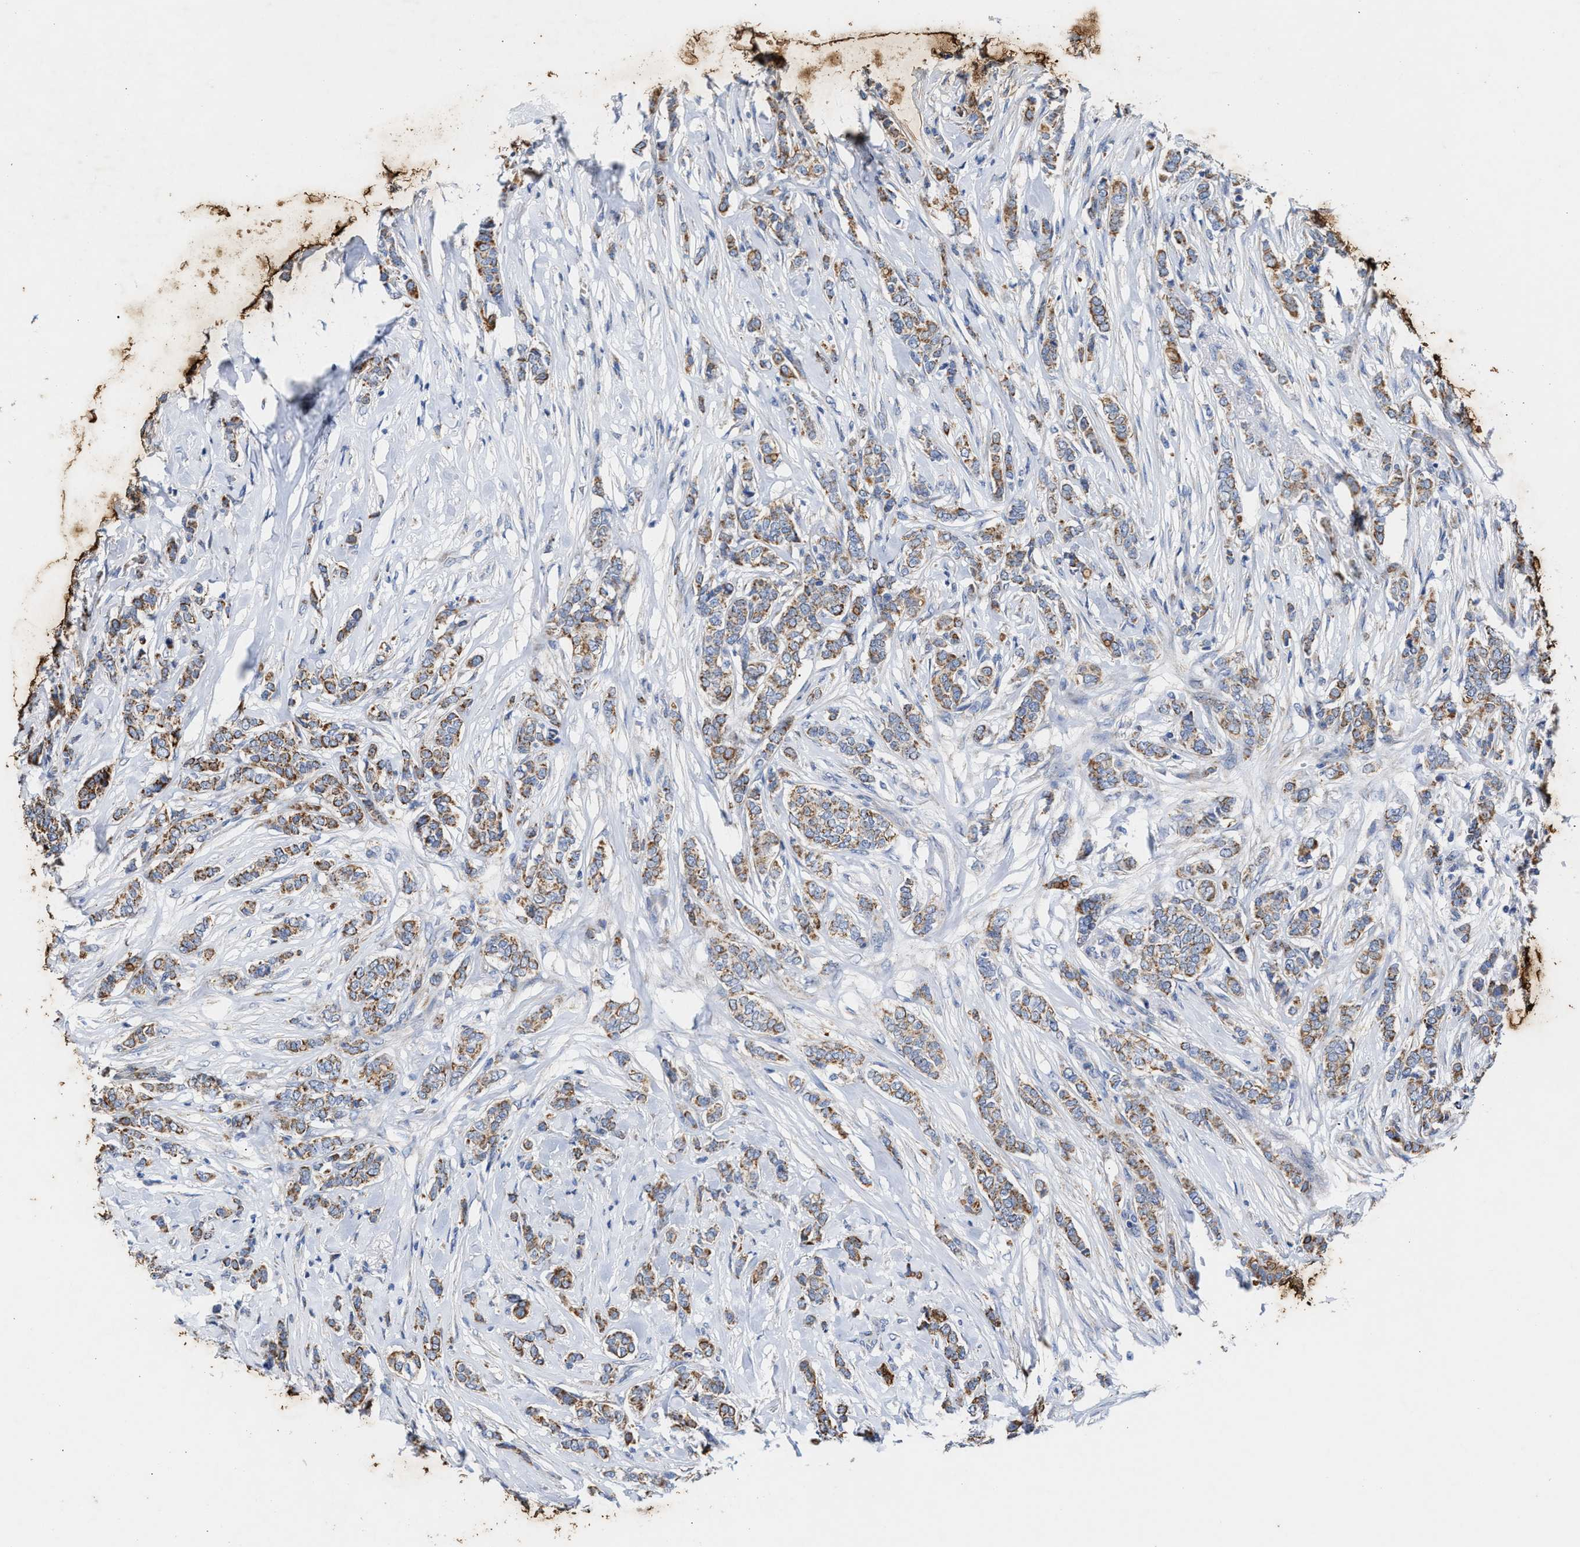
{"staining": {"intensity": "moderate", "quantity": ">75%", "location": "cytoplasmic/membranous"}, "tissue": "breast cancer", "cell_type": "Tumor cells", "image_type": "cancer", "snomed": [{"axis": "morphology", "description": "Lobular carcinoma"}, {"axis": "topography", "description": "Skin"}, {"axis": "topography", "description": "Breast"}], "caption": "About >75% of tumor cells in breast lobular carcinoma demonstrate moderate cytoplasmic/membranous protein staining as visualized by brown immunohistochemical staining.", "gene": "JAG1", "patient": {"sex": "female", "age": 46}}